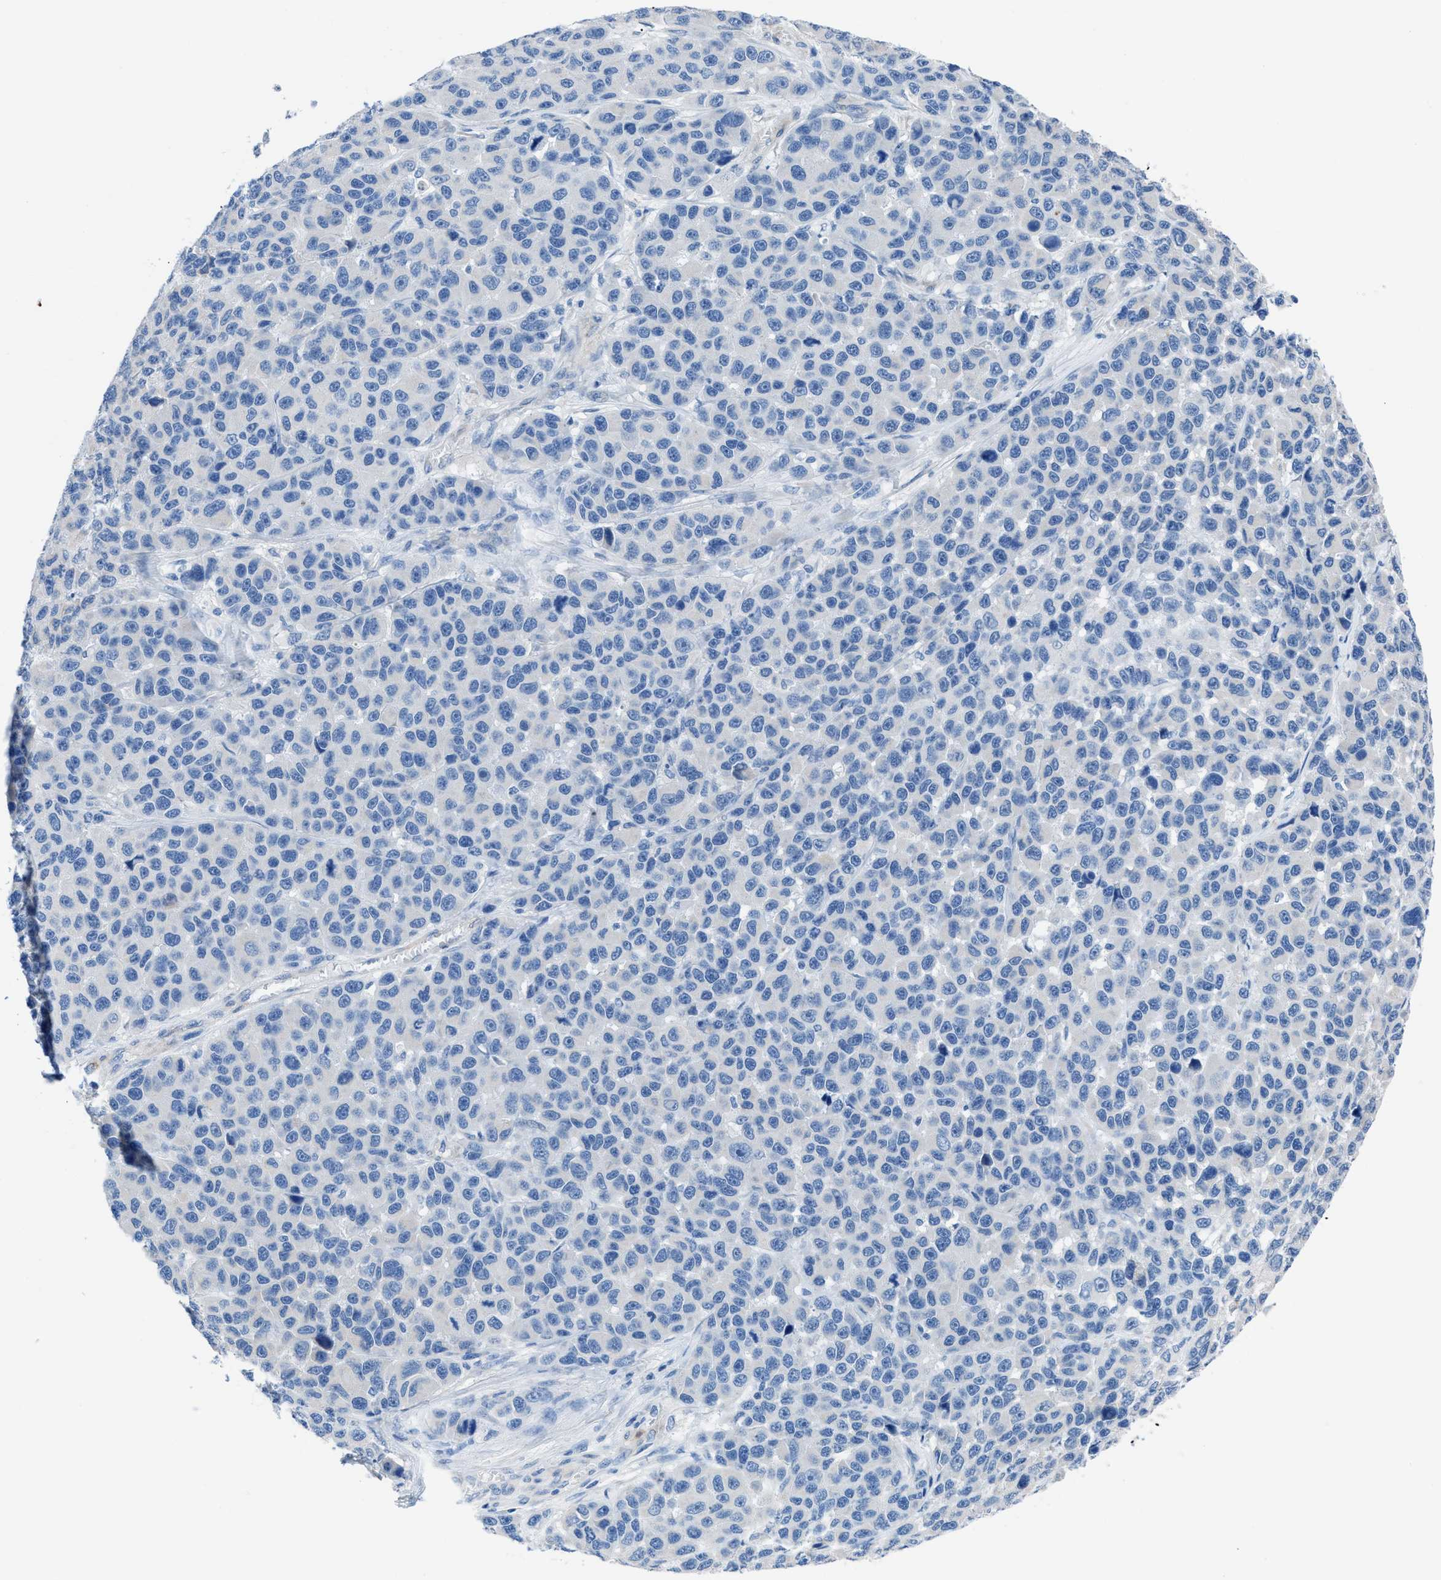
{"staining": {"intensity": "negative", "quantity": "none", "location": "none"}, "tissue": "melanoma", "cell_type": "Tumor cells", "image_type": "cancer", "snomed": [{"axis": "morphology", "description": "Malignant melanoma, NOS"}, {"axis": "topography", "description": "Skin"}], "caption": "IHC of melanoma reveals no expression in tumor cells.", "gene": "ITPR1", "patient": {"sex": "male", "age": 53}}